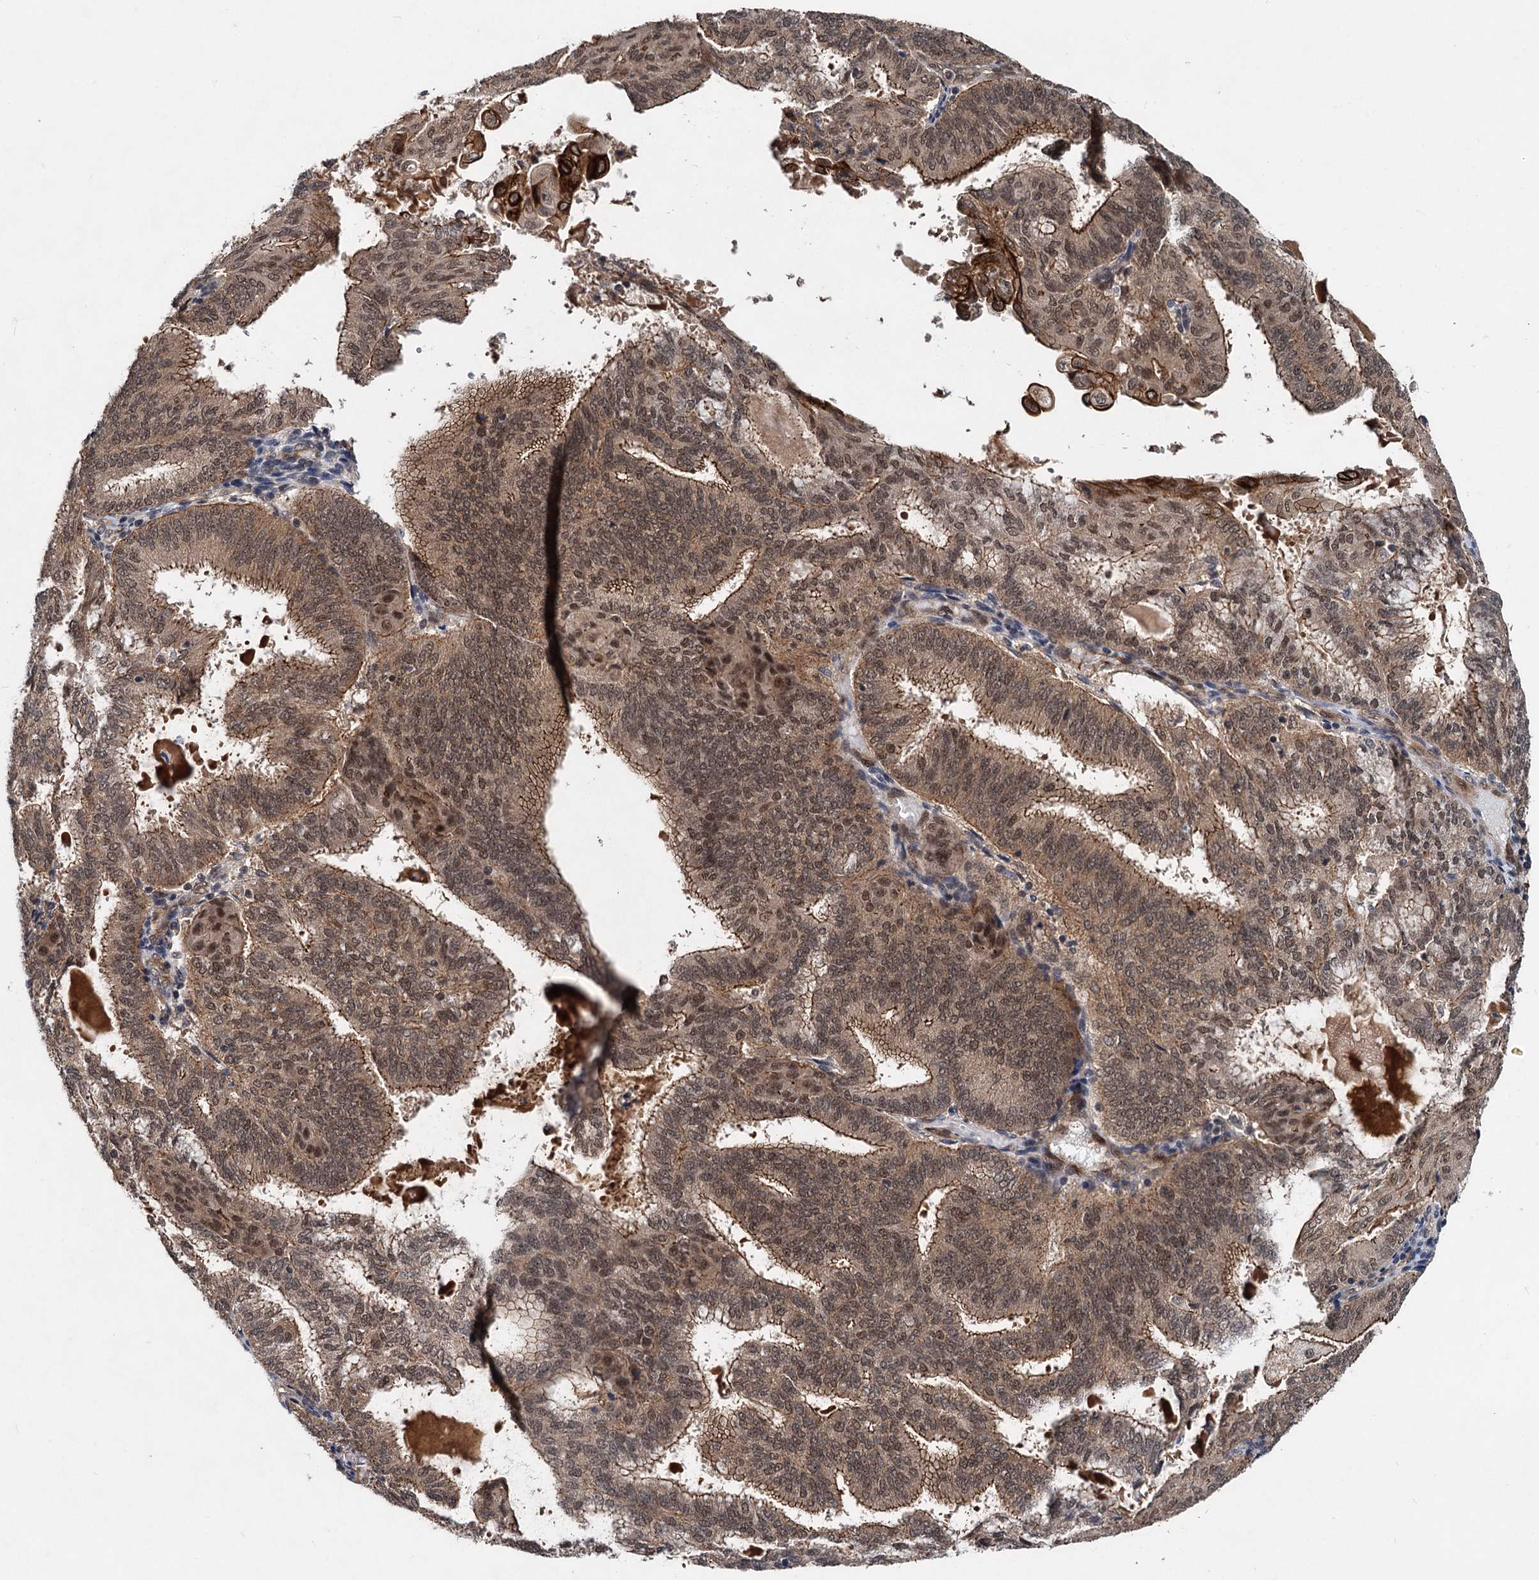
{"staining": {"intensity": "moderate", "quantity": ">75%", "location": "cytoplasmic/membranous,nuclear"}, "tissue": "endometrial cancer", "cell_type": "Tumor cells", "image_type": "cancer", "snomed": [{"axis": "morphology", "description": "Adenocarcinoma, NOS"}, {"axis": "topography", "description": "Endometrium"}], "caption": "Adenocarcinoma (endometrial) stained with DAB (3,3'-diaminobenzidine) immunohistochemistry (IHC) exhibits medium levels of moderate cytoplasmic/membranous and nuclear staining in approximately >75% of tumor cells.", "gene": "RITA1", "patient": {"sex": "female", "age": 49}}